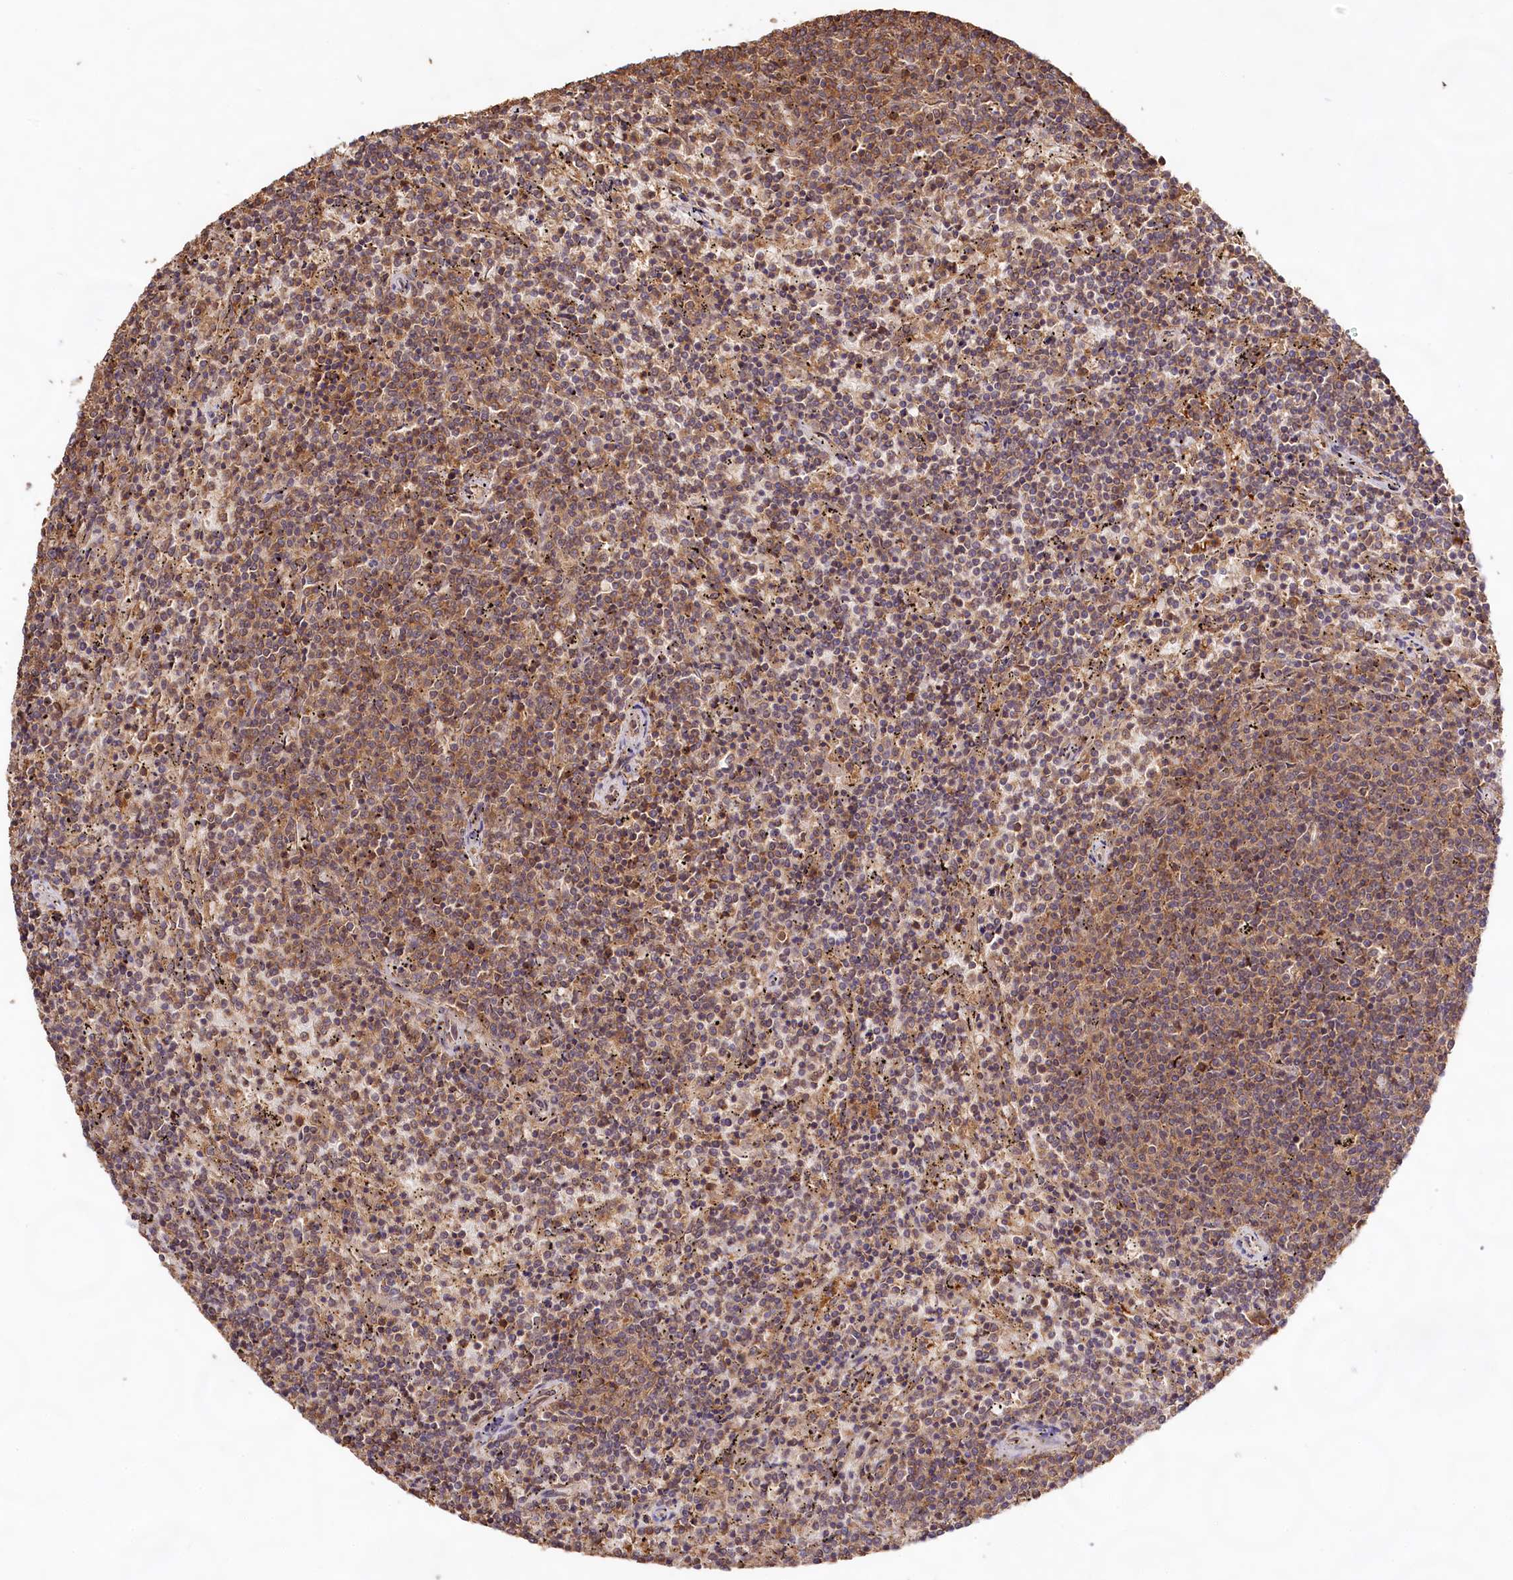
{"staining": {"intensity": "moderate", "quantity": ">75%", "location": "cytoplasmic/membranous,nuclear"}, "tissue": "lymphoma", "cell_type": "Tumor cells", "image_type": "cancer", "snomed": [{"axis": "morphology", "description": "Malignant lymphoma, non-Hodgkin's type, Low grade"}, {"axis": "topography", "description": "Spleen"}], "caption": "Brown immunohistochemical staining in lymphoma displays moderate cytoplasmic/membranous and nuclear staining in approximately >75% of tumor cells. Immunohistochemistry (ihc) stains the protein of interest in brown and the nuclei are stained blue.", "gene": "RRP8", "patient": {"sex": "female", "age": 50}}